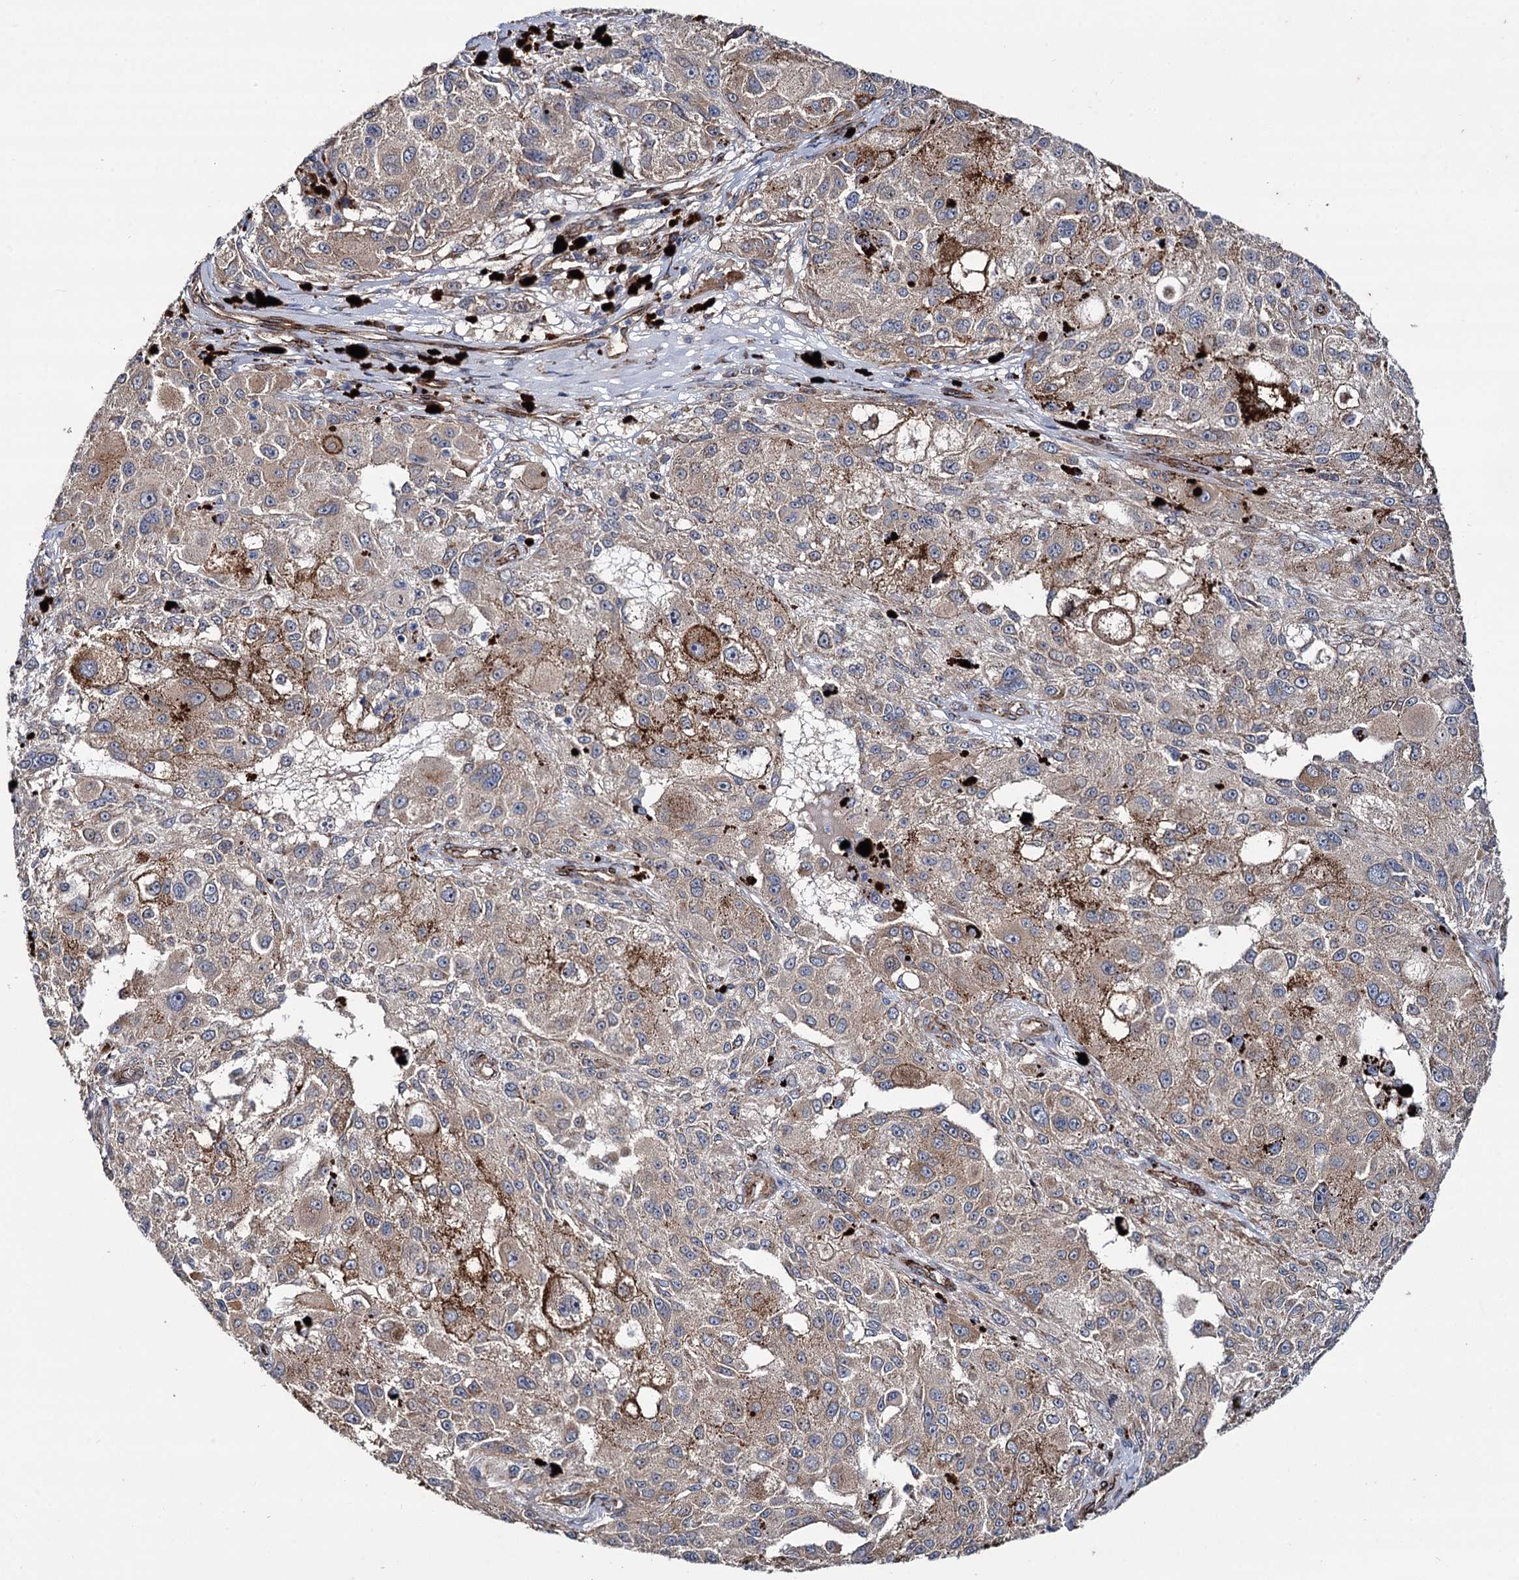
{"staining": {"intensity": "weak", "quantity": "25%-75%", "location": "cytoplasmic/membranous"}, "tissue": "melanoma", "cell_type": "Tumor cells", "image_type": "cancer", "snomed": [{"axis": "morphology", "description": "Necrosis, NOS"}, {"axis": "morphology", "description": "Malignant melanoma, NOS"}, {"axis": "topography", "description": "Skin"}], "caption": "Melanoma was stained to show a protein in brown. There is low levels of weak cytoplasmic/membranous staining in about 25%-75% of tumor cells. Using DAB (brown) and hematoxylin (blue) stains, captured at high magnification using brightfield microscopy.", "gene": "SPATS2", "patient": {"sex": "female", "age": 87}}